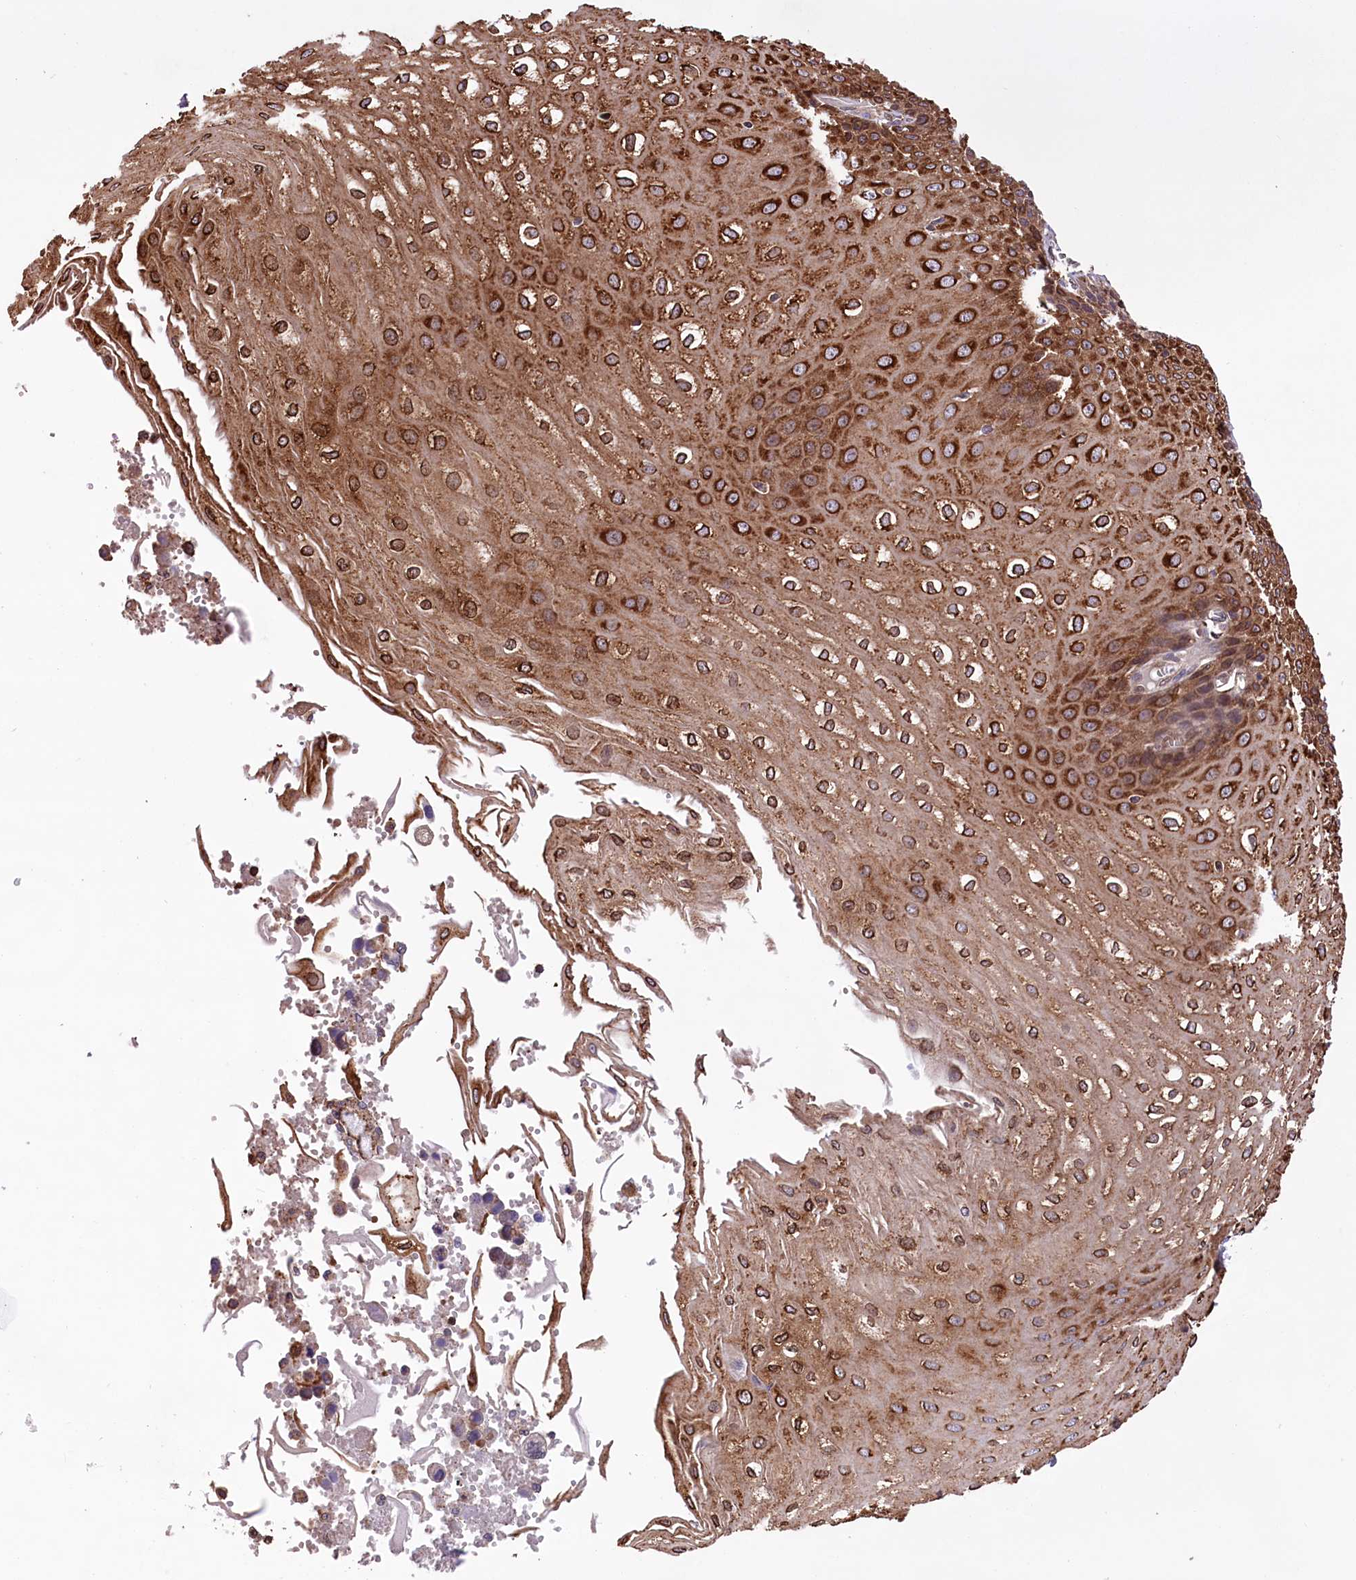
{"staining": {"intensity": "strong", "quantity": ">75%", "location": "cytoplasmic/membranous"}, "tissue": "esophagus", "cell_type": "Squamous epithelial cells", "image_type": "normal", "snomed": [{"axis": "morphology", "description": "Normal tissue, NOS"}, {"axis": "topography", "description": "Esophagus"}], "caption": "A photomicrograph of human esophagus stained for a protein shows strong cytoplasmic/membranous brown staining in squamous epithelial cells.", "gene": "DPP3", "patient": {"sex": "male", "age": 60}}